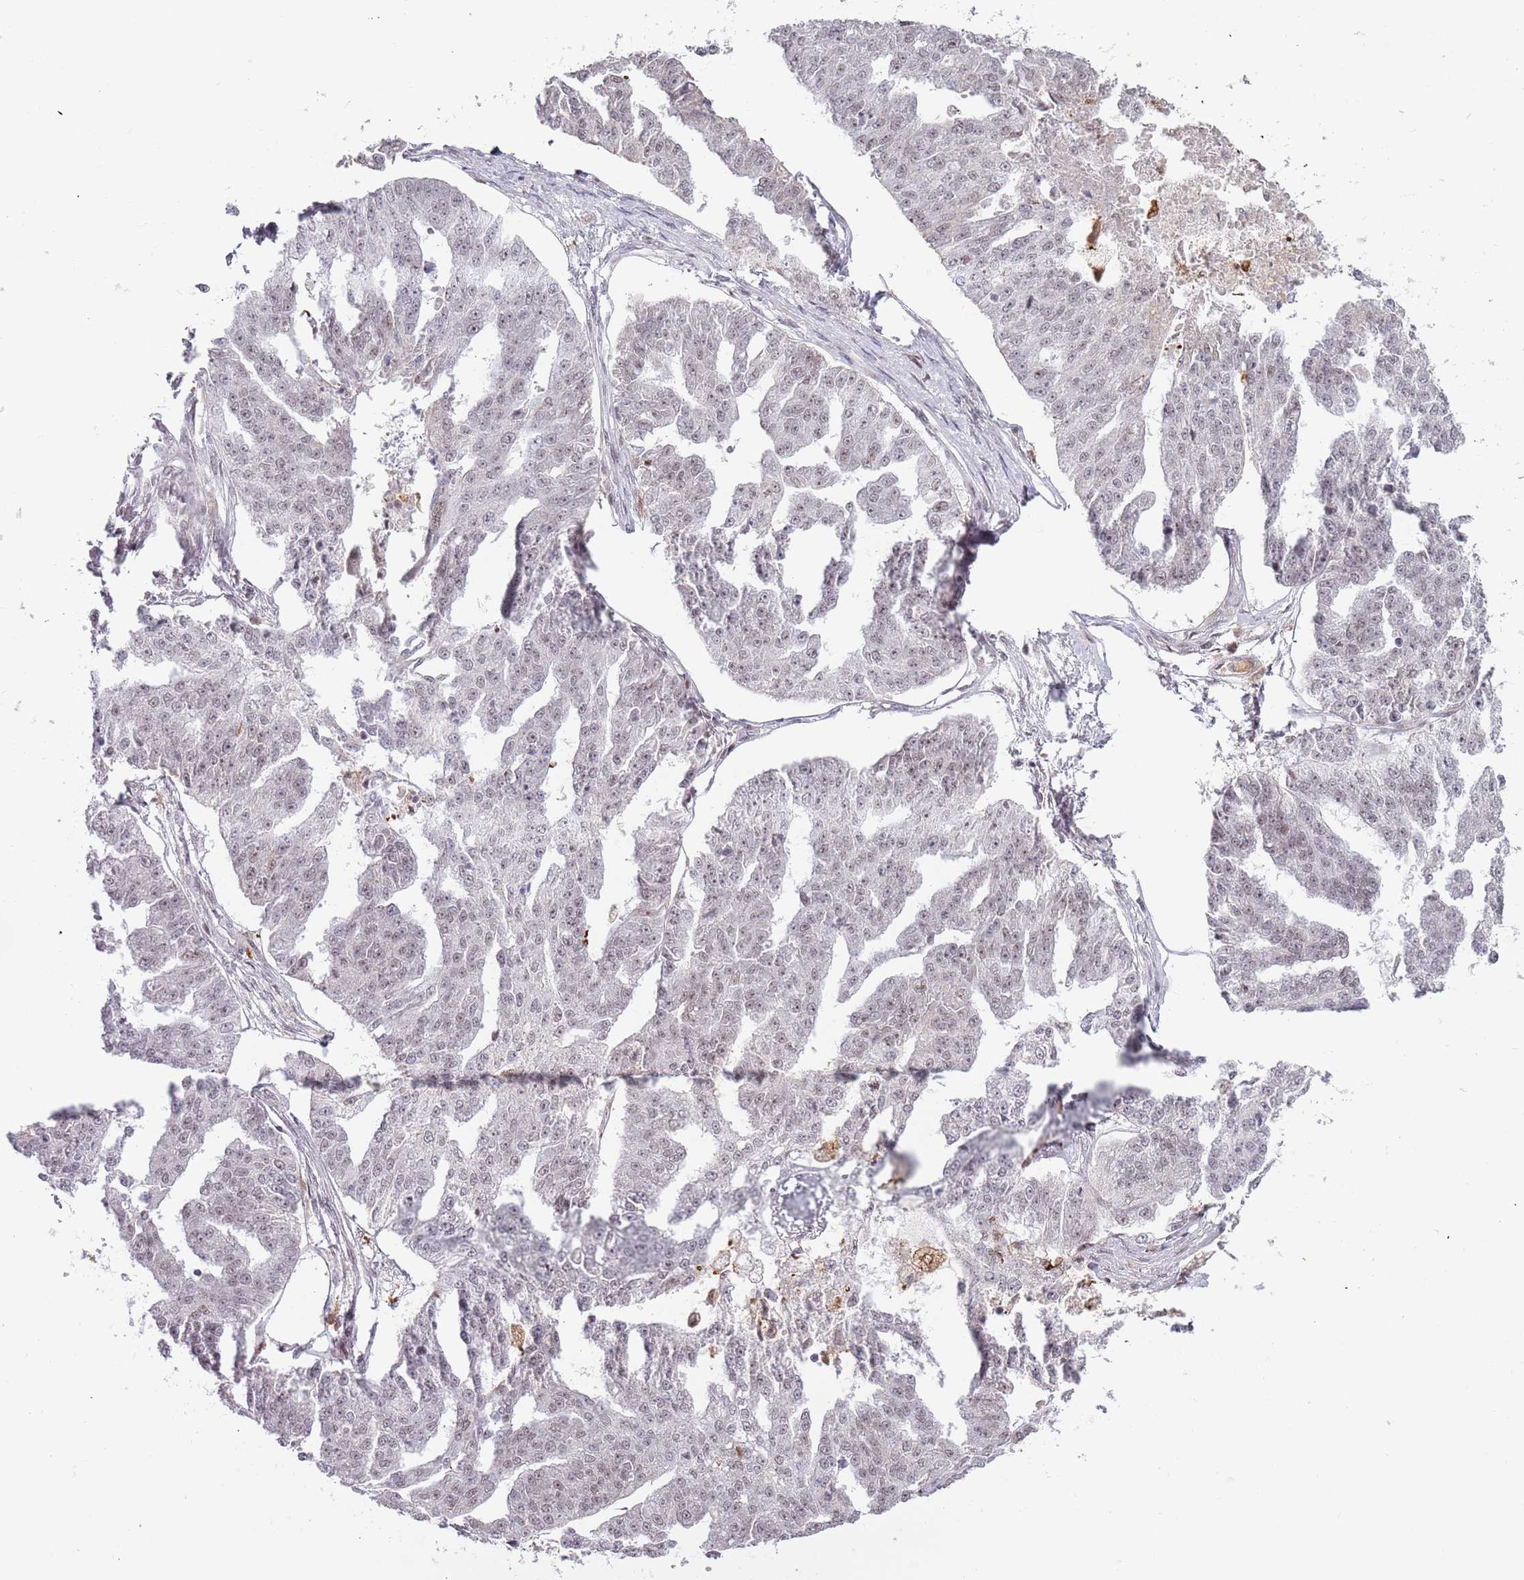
{"staining": {"intensity": "negative", "quantity": "none", "location": "none"}, "tissue": "ovarian cancer", "cell_type": "Tumor cells", "image_type": "cancer", "snomed": [{"axis": "morphology", "description": "Cystadenocarcinoma, serous, NOS"}, {"axis": "topography", "description": "Ovary"}], "caption": "IHC histopathology image of neoplastic tissue: human ovarian cancer stained with DAB (3,3'-diaminobenzidine) demonstrates no significant protein staining in tumor cells. (IHC, brightfield microscopy, high magnification).", "gene": "REXO4", "patient": {"sex": "female", "age": 58}}